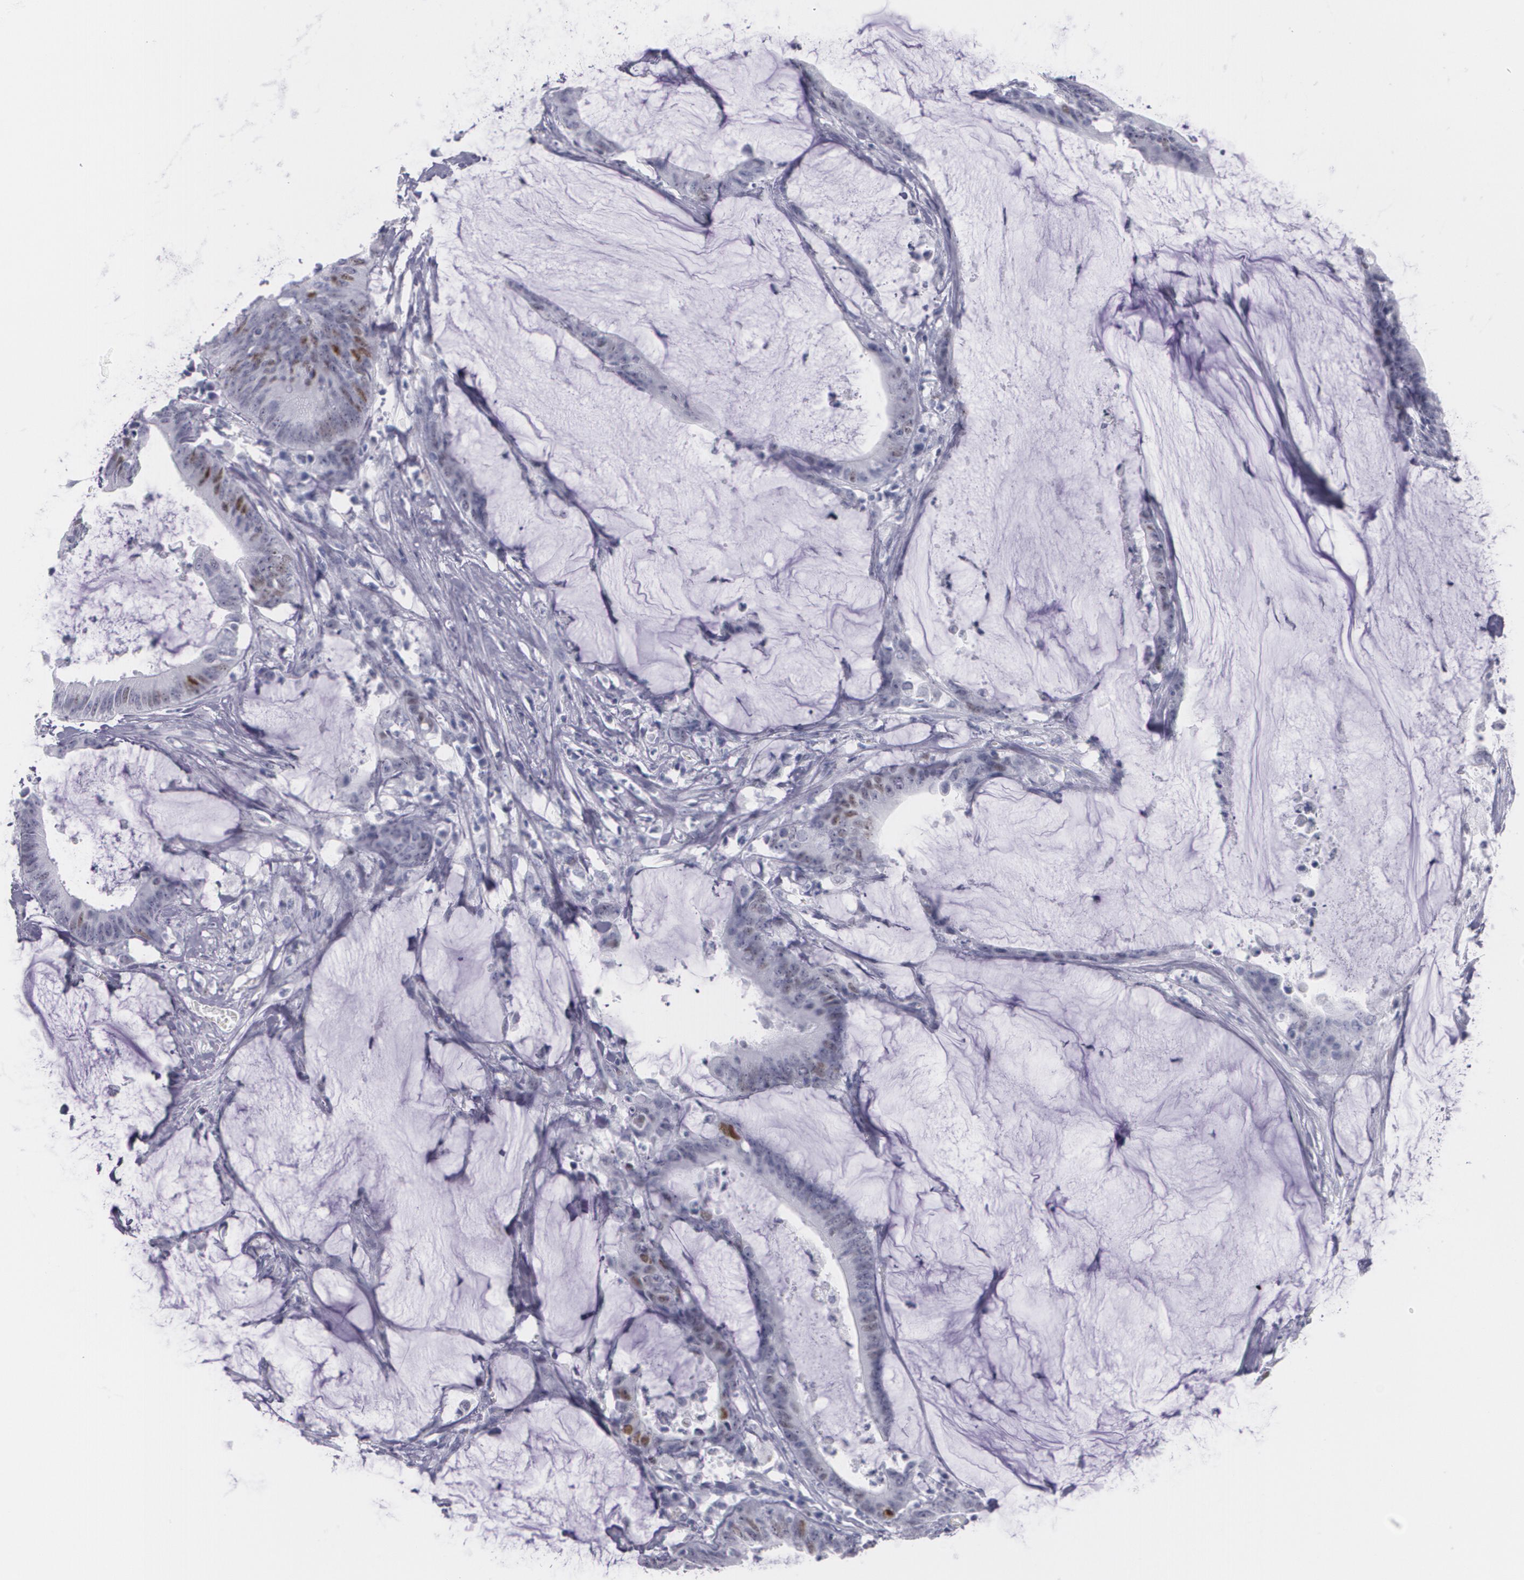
{"staining": {"intensity": "weak", "quantity": "<25%", "location": "nuclear"}, "tissue": "colorectal cancer", "cell_type": "Tumor cells", "image_type": "cancer", "snomed": [{"axis": "morphology", "description": "Adenocarcinoma, NOS"}, {"axis": "topography", "description": "Rectum"}], "caption": "This image is of colorectal adenocarcinoma stained with immunohistochemistry (IHC) to label a protein in brown with the nuclei are counter-stained blue. There is no staining in tumor cells. The staining is performed using DAB brown chromogen with nuclei counter-stained in using hematoxylin.", "gene": "TP53", "patient": {"sex": "female", "age": 66}}